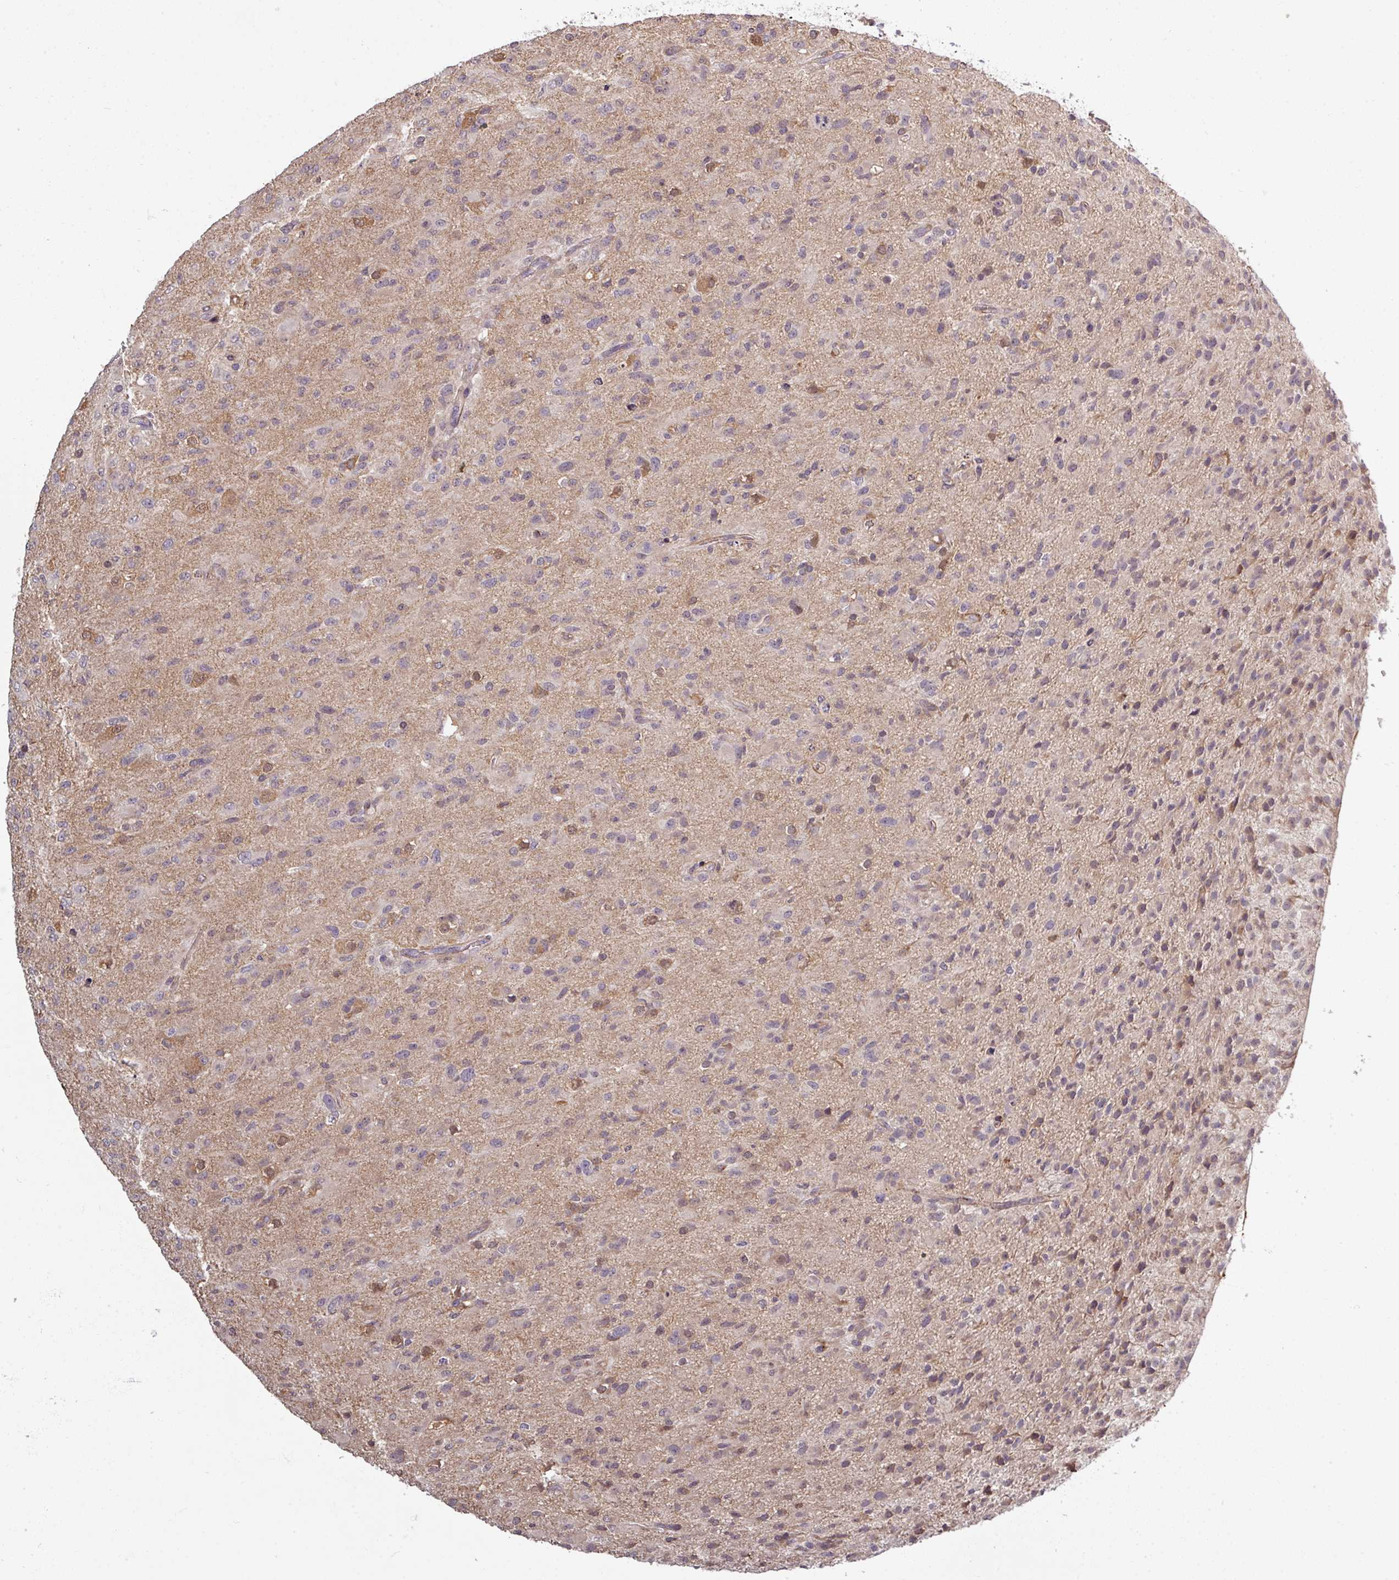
{"staining": {"intensity": "weak", "quantity": "<25%", "location": "cytoplasmic/membranous"}, "tissue": "glioma", "cell_type": "Tumor cells", "image_type": "cancer", "snomed": [{"axis": "morphology", "description": "Glioma, malignant, Low grade"}, {"axis": "topography", "description": "Brain"}], "caption": "The immunohistochemistry histopathology image has no significant positivity in tumor cells of glioma tissue.", "gene": "TUSC3", "patient": {"sex": "male", "age": 65}}